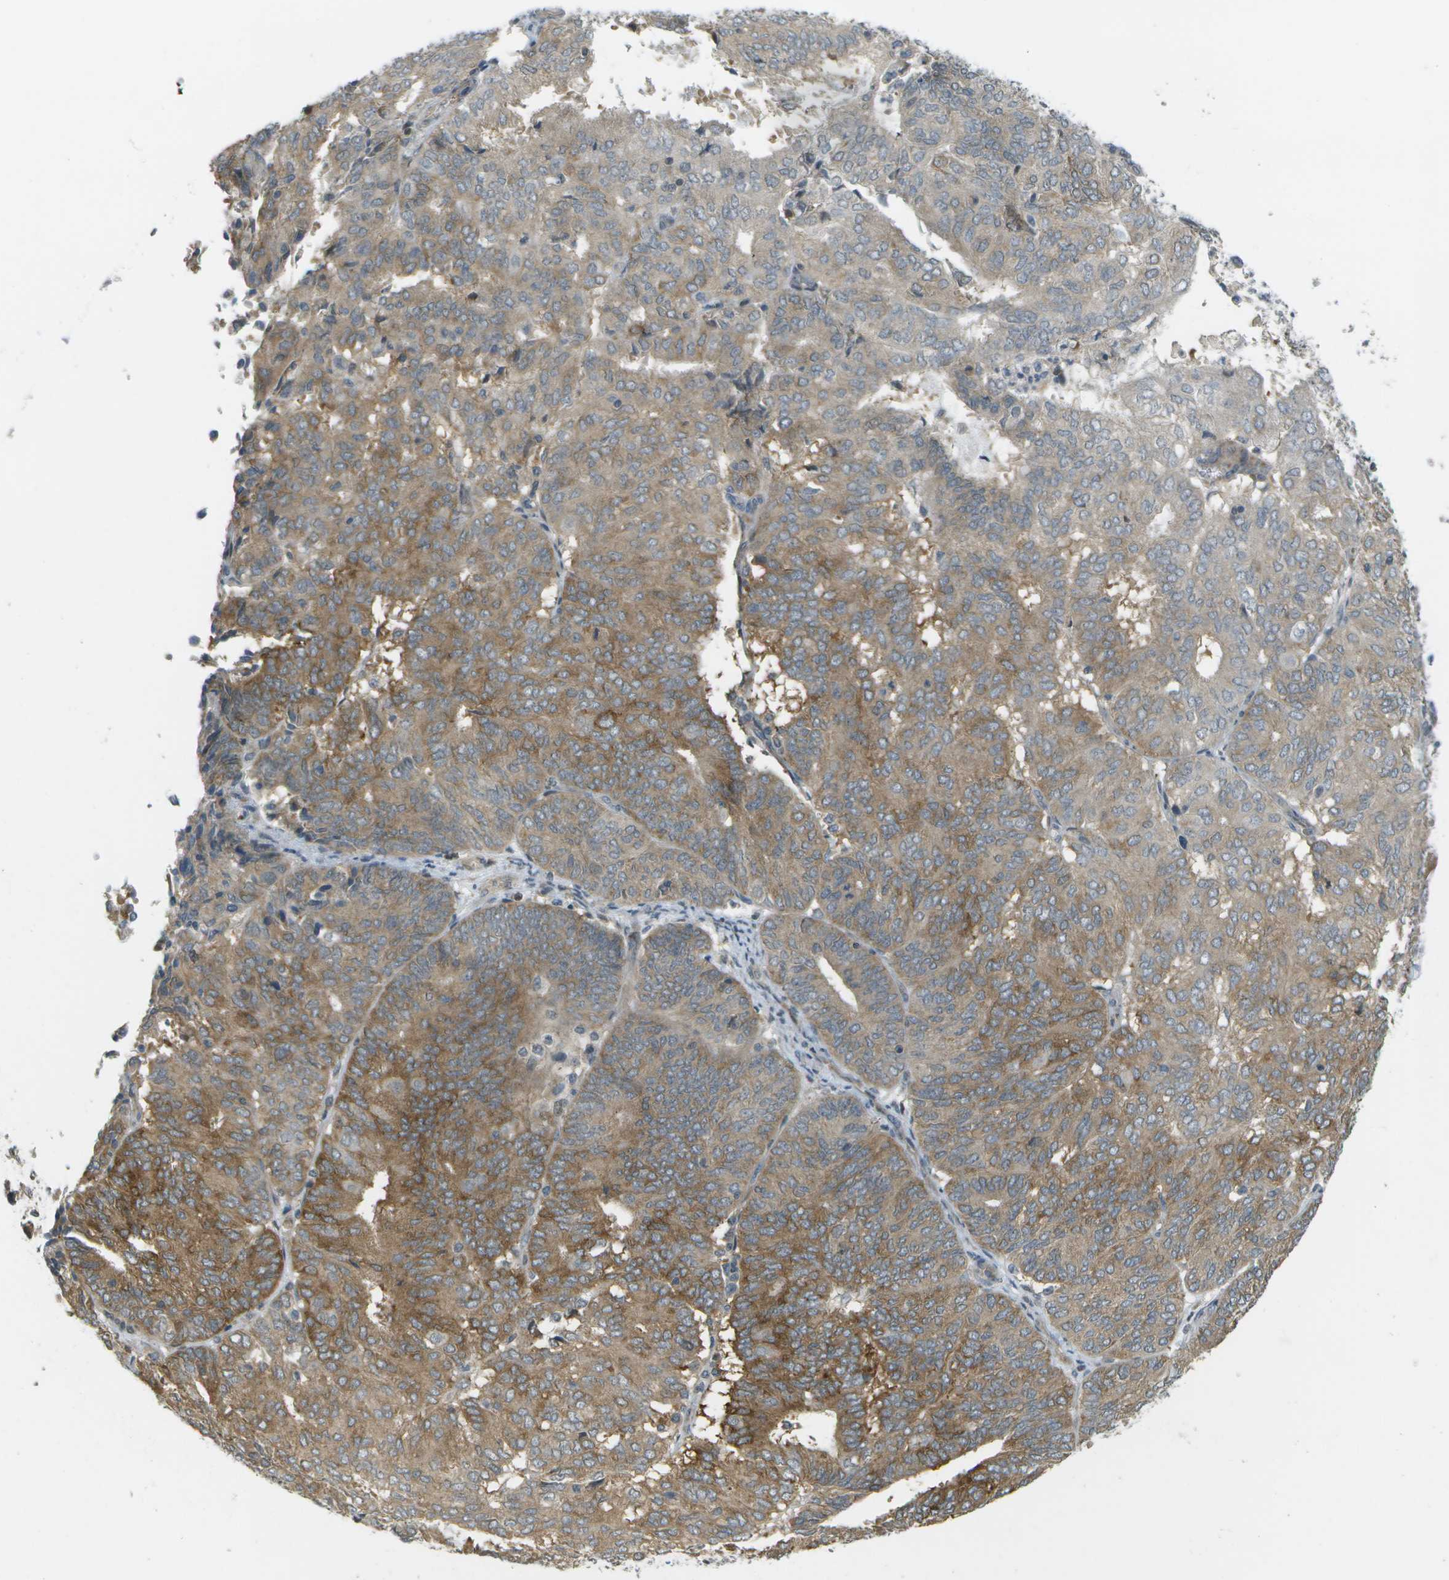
{"staining": {"intensity": "moderate", "quantity": ">75%", "location": "cytoplasmic/membranous"}, "tissue": "endometrial cancer", "cell_type": "Tumor cells", "image_type": "cancer", "snomed": [{"axis": "morphology", "description": "Adenocarcinoma, NOS"}, {"axis": "topography", "description": "Uterus"}], "caption": "Endometrial cancer was stained to show a protein in brown. There is medium levels of moderate cytoplasmic/membranous staining in about >75% of tumor cells.", "gene": "WNK2", "patient": {"sex": "female", "age": 60}}